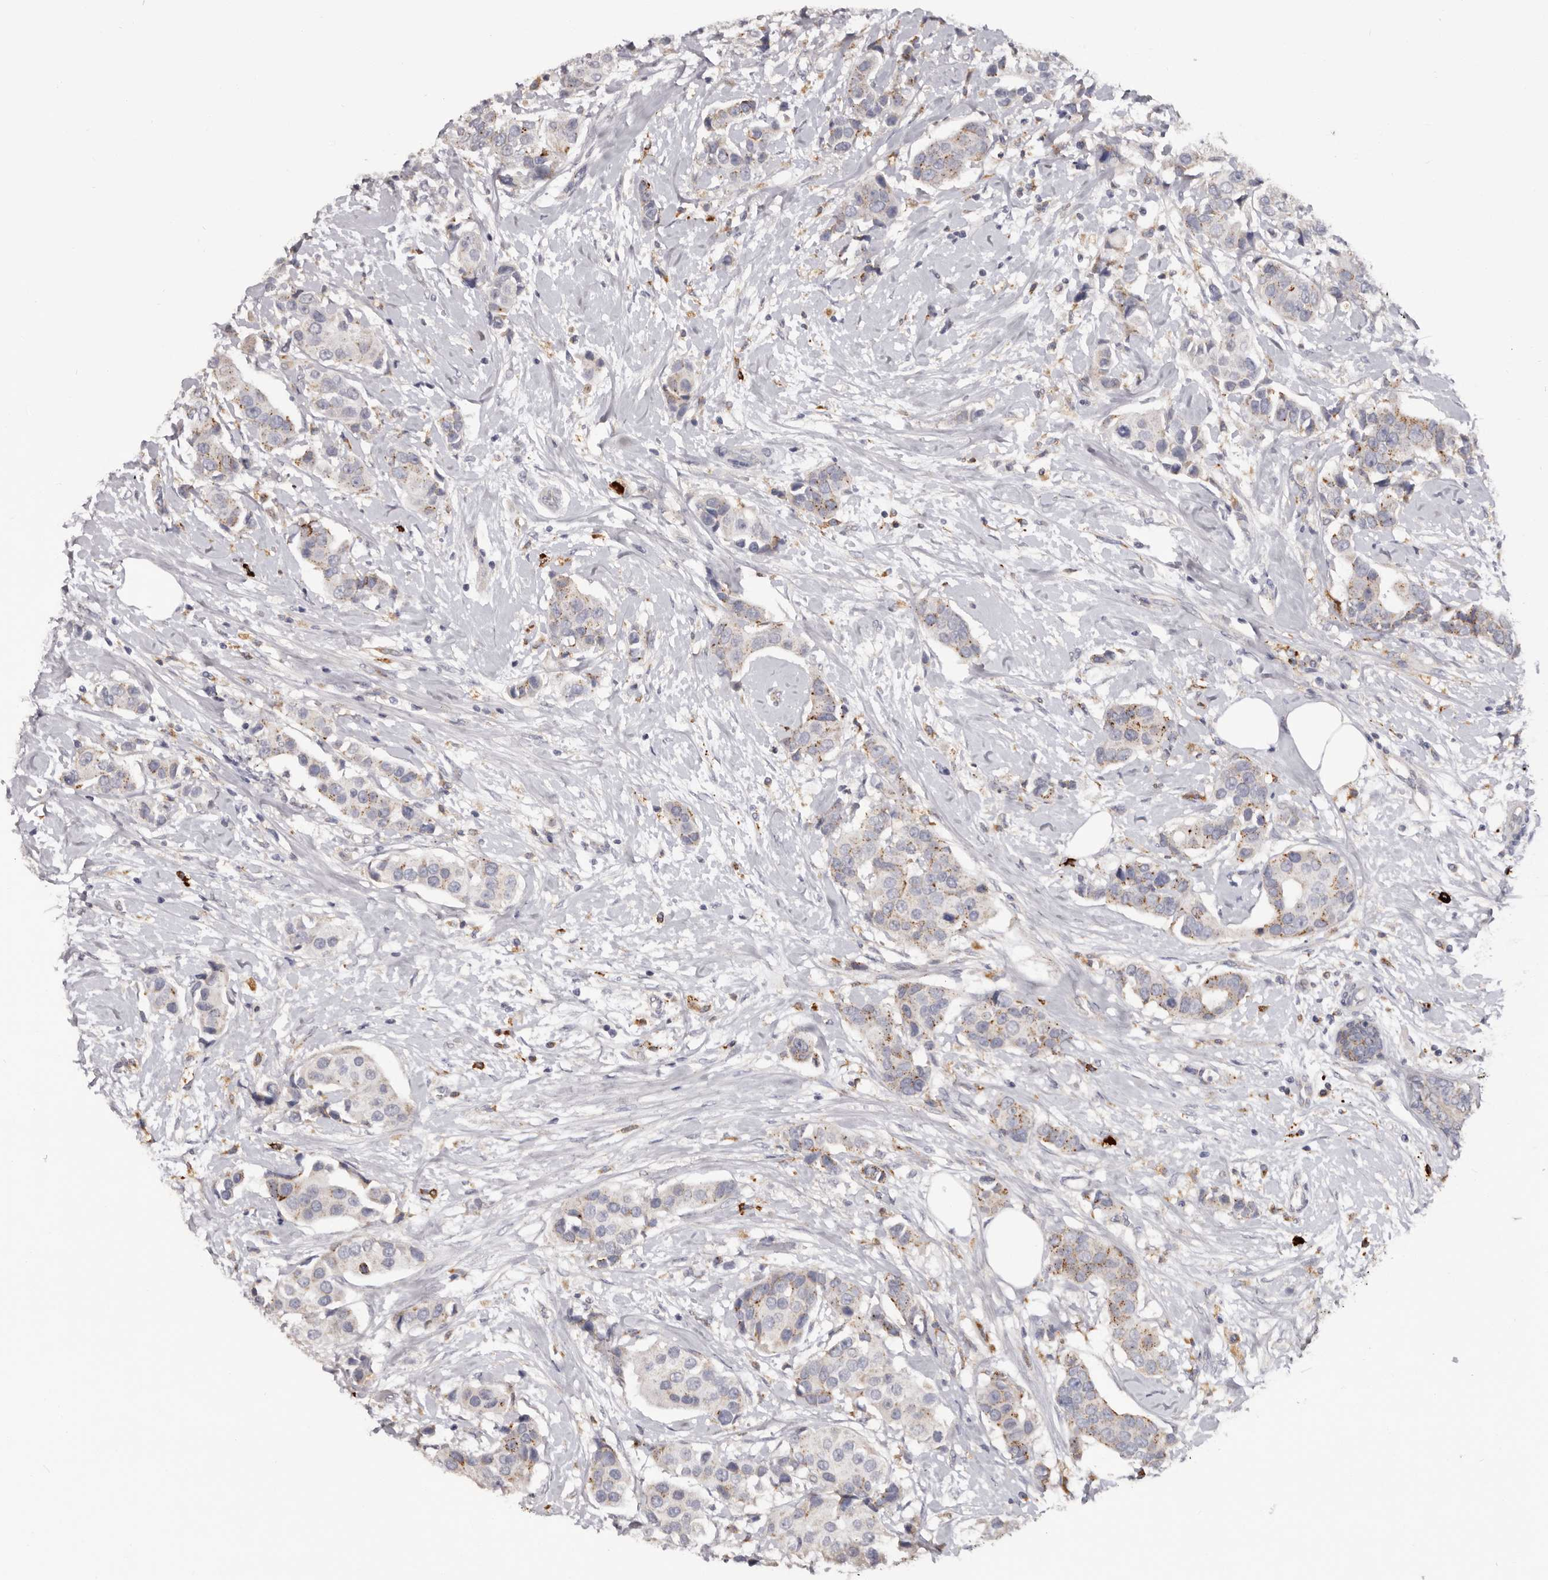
{"staining": {"intensity": "weak", "quantity": ">75%", "location": "cytoplasmic/membranous"}, "tissue": "breast cancer", "cell_type": "Tumor cells", "image_type": "cancer", "snomed": [{"axis": "morphology", "description": "Normal tissue, NOS"}, {"axis": "morphology", "description": "Duct carcinoma"}, {"axis": "topography", "description": "Breast"}], "caption": "Human breast invasive ductal carcinoma stained for a protein (brown) exhibits weak cytoplasmic/membranous positive expression in about >75% of tumor cells.", "gene": "DAP", "patient": {"sex": "female", "age": 39}}